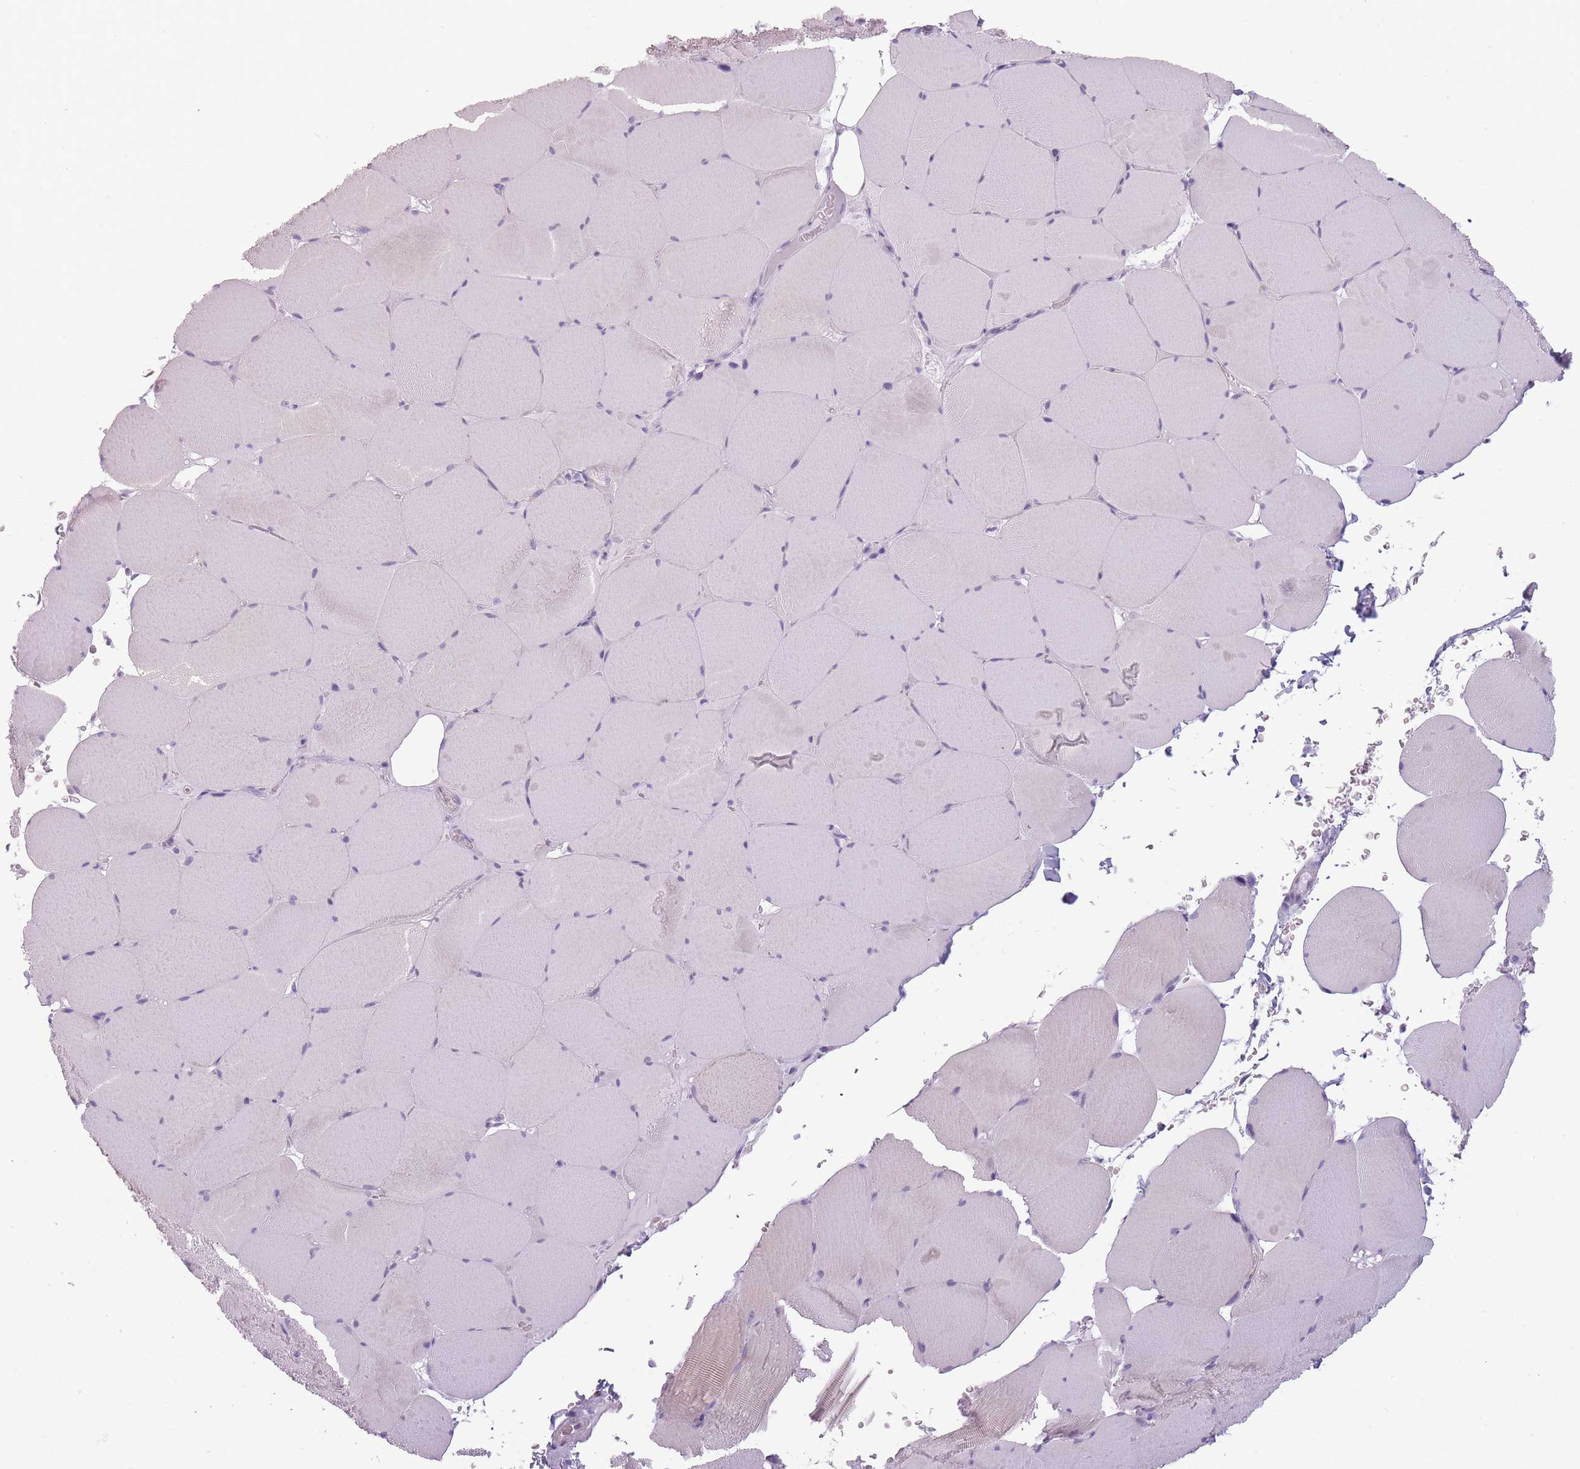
{"staining": {"intensity": "weak", "quantity": "25%-75%", "location": "cytoplasmic/membranous"}, "tissue": "skeletal muscle", "cell_type": "Myocytes", "image_type": "normal", "snomed": [{"axis": "morphology", "description": "Normal tissue, NOS"}, {"axis": "topography", "description": "Skeletal muscle"}, {"axis": "topography", "description": "Head-Neck"}], "caption": "A photomicrograph of human skeletal muscle stained for a protein reveals weak cytoplasmic/membranous brown staining in myocytes.", "gene": "TMEM236", "patient": {"sex": "male", "age": 66}}